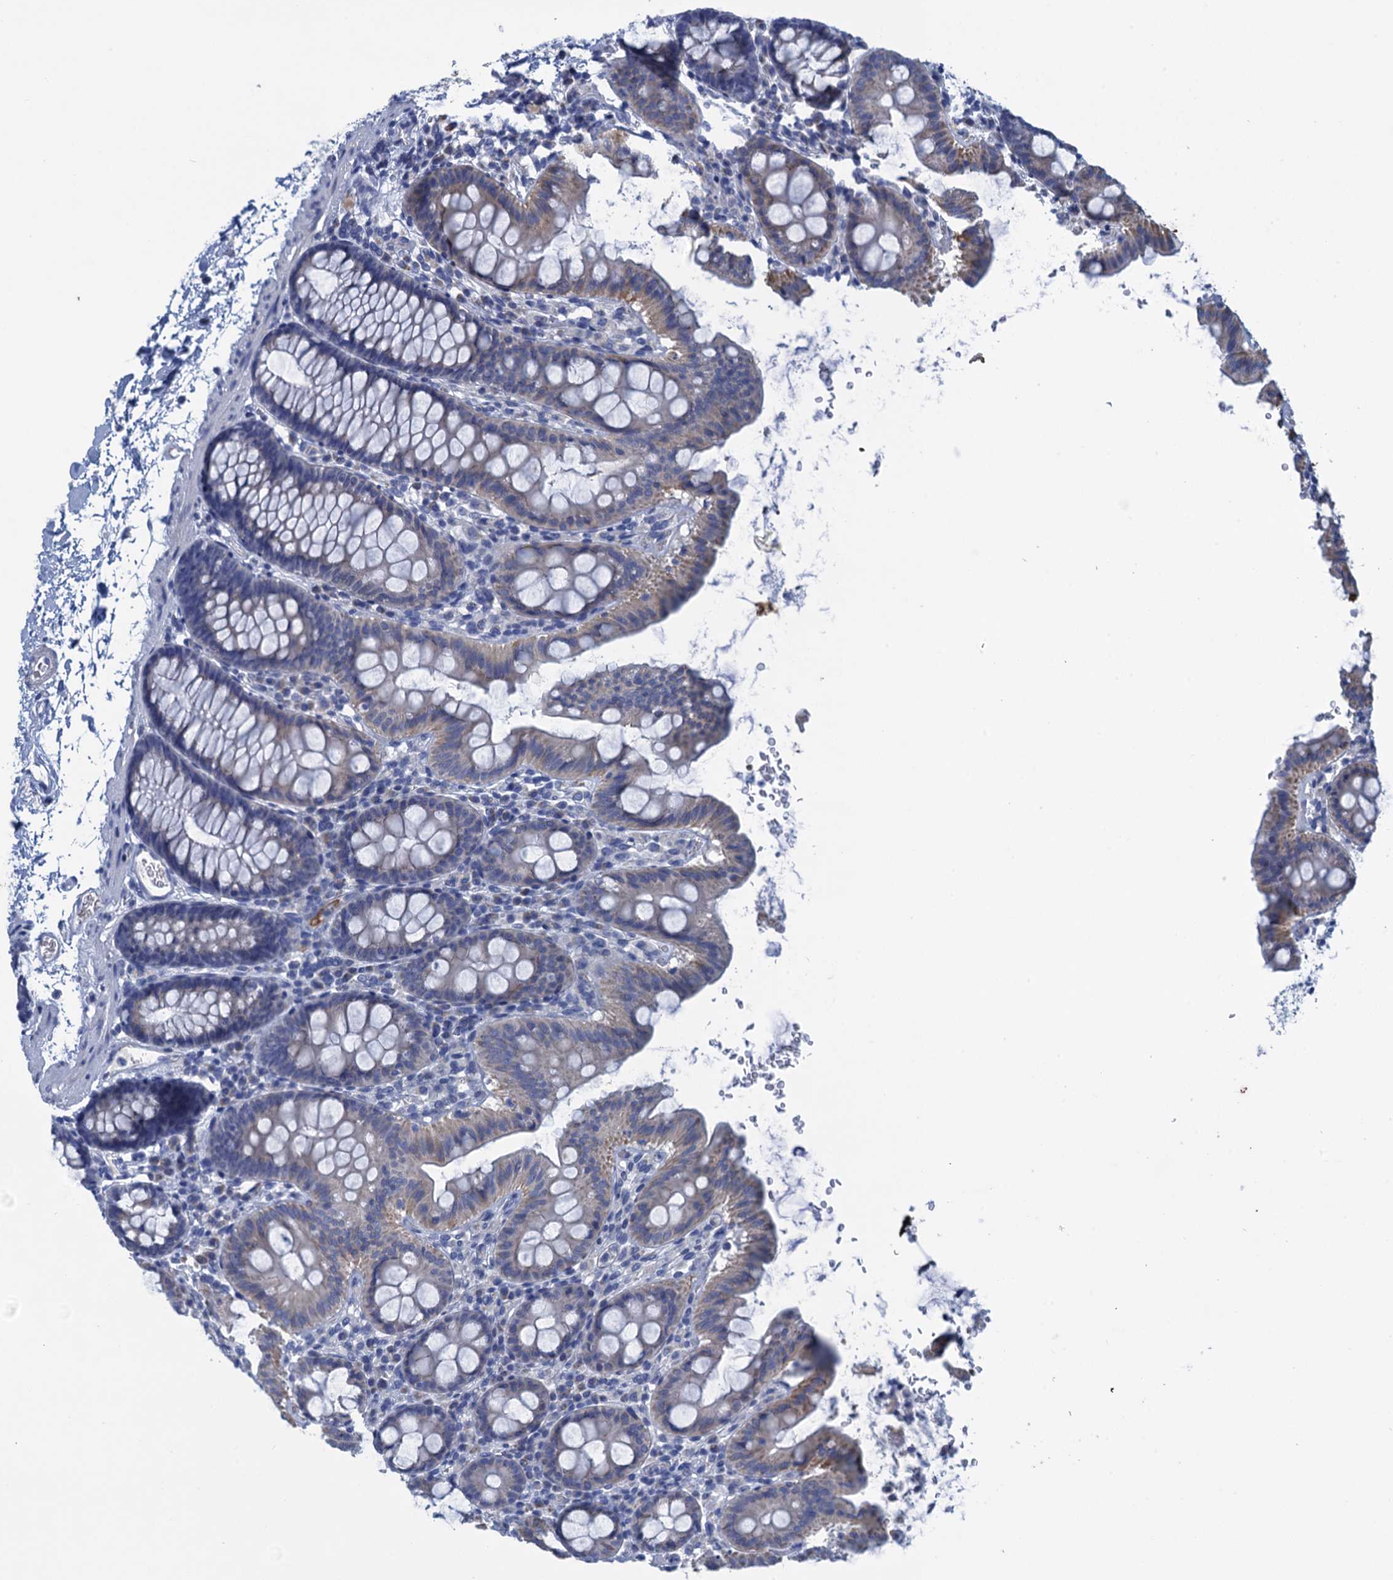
{"staining": {"intensity": "negative", "quantity": "none", "location": "none"}, "tissue": "colon", "cell_type": "Endothelial cells", "image_type": "normal", "snomed": [{"axis": "morphology", "description": "Normal tissue, NOS"}, {"axis": "topography", "description": "Colon"}], "caption": "DAB (3,3'-diaminobenzidine) immunohistochemical staining of unremarkable human colon reveals no significant staining in endothelial cells.", "gene": "SCEL", "patient": {"sex": "male", "age": 75}}